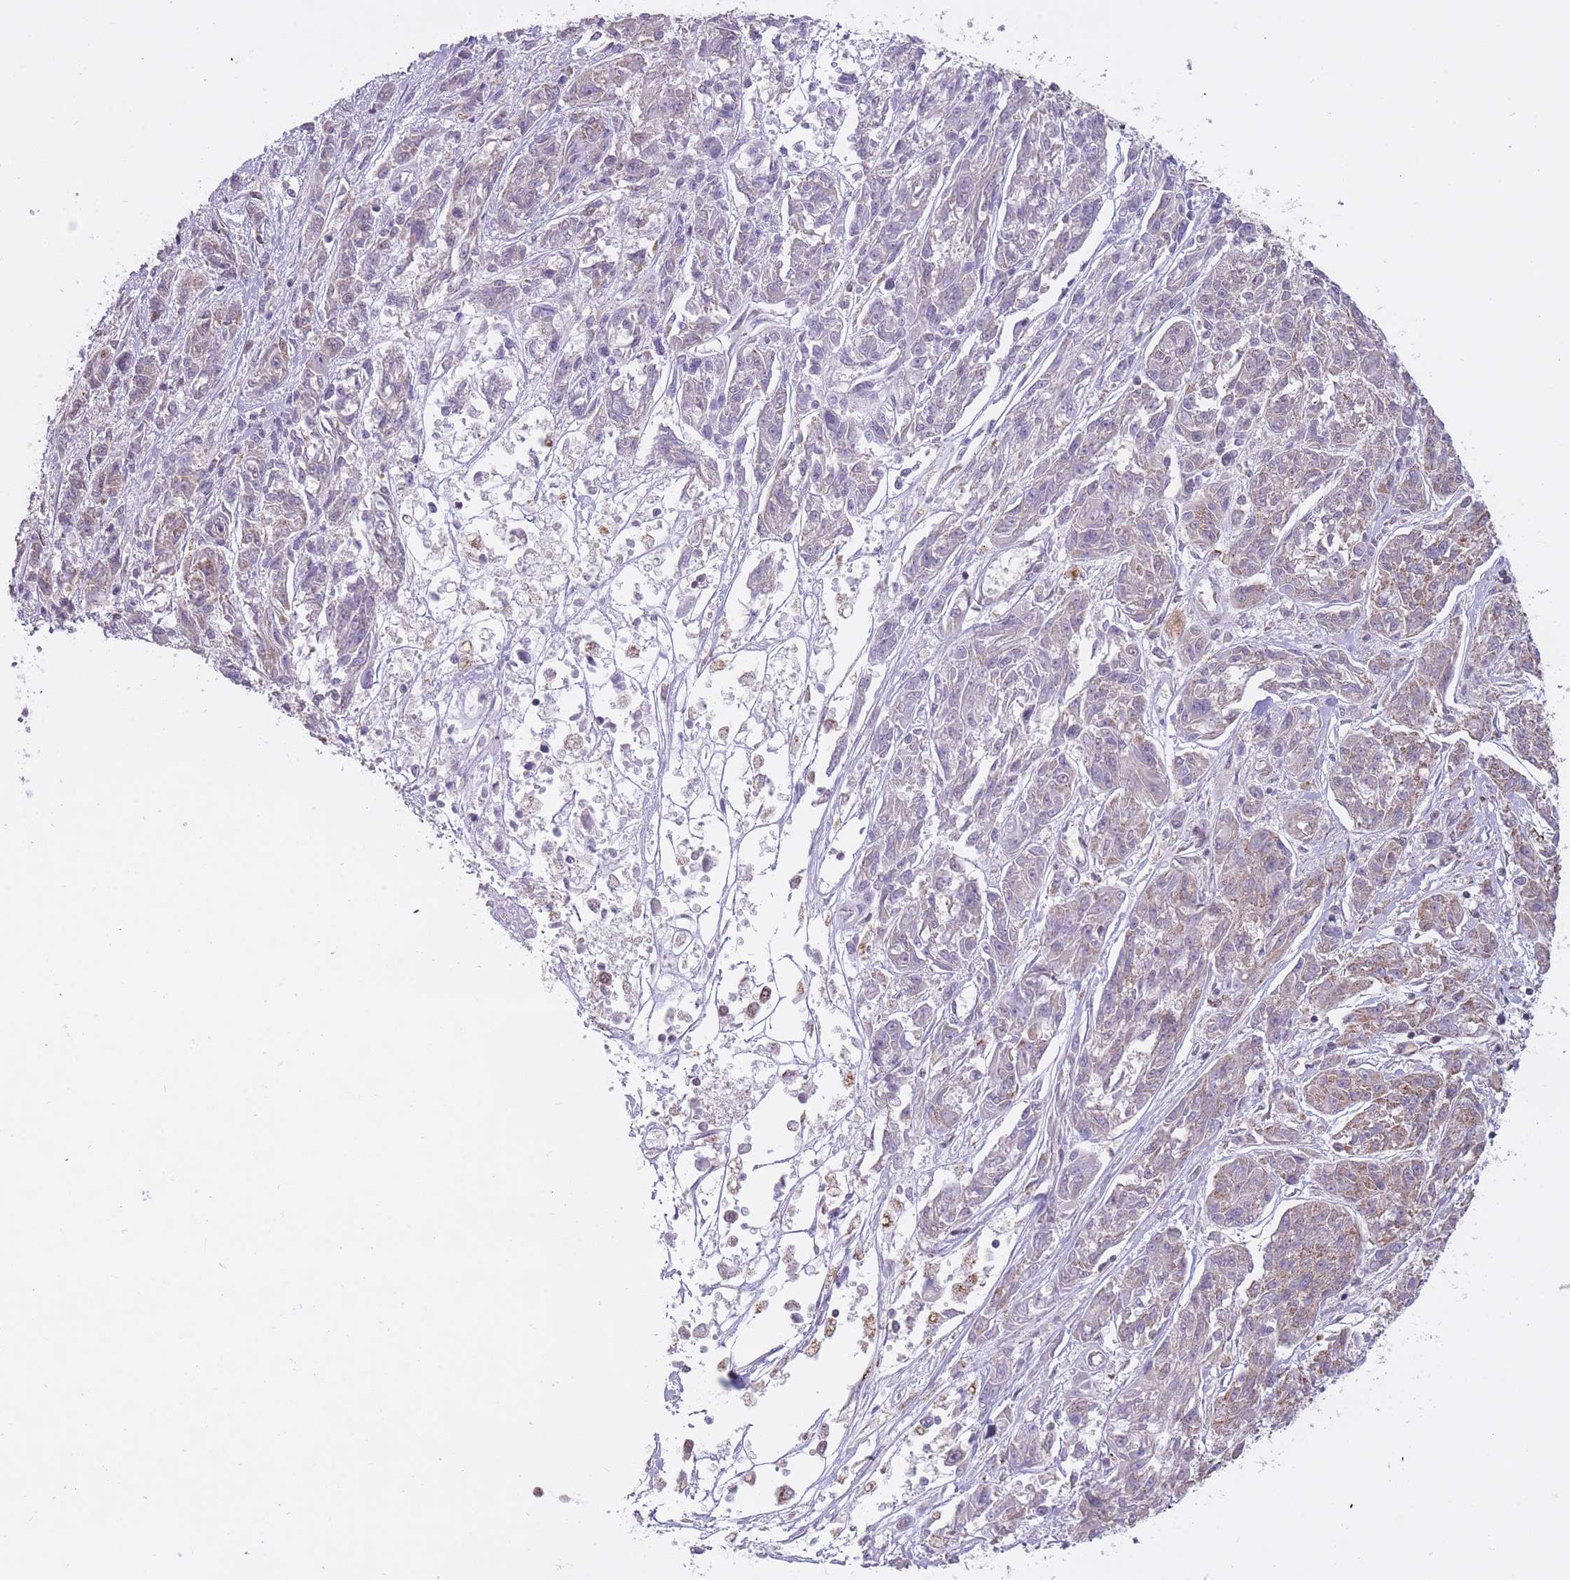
{"staining": {"intensity": "weak", "quantity": "<25%", "location": "cytoplasmic/membranous"}, "tissue": "melanoma", "cell_type": "Tumor cells", "image_type": "cancer", "snomed": [{"axis": "morphology", "description": "Malignant melanoma, NOS"}, {"axis": "topography", "description": "Skin"}], "caption": "There is no significant positivity in tumor cells of melanoma. (DAB immunohistochemistry (IHC), high magnification).", "gene": "DPYSL4", "patient": {"sex": "male", "age": 53}}